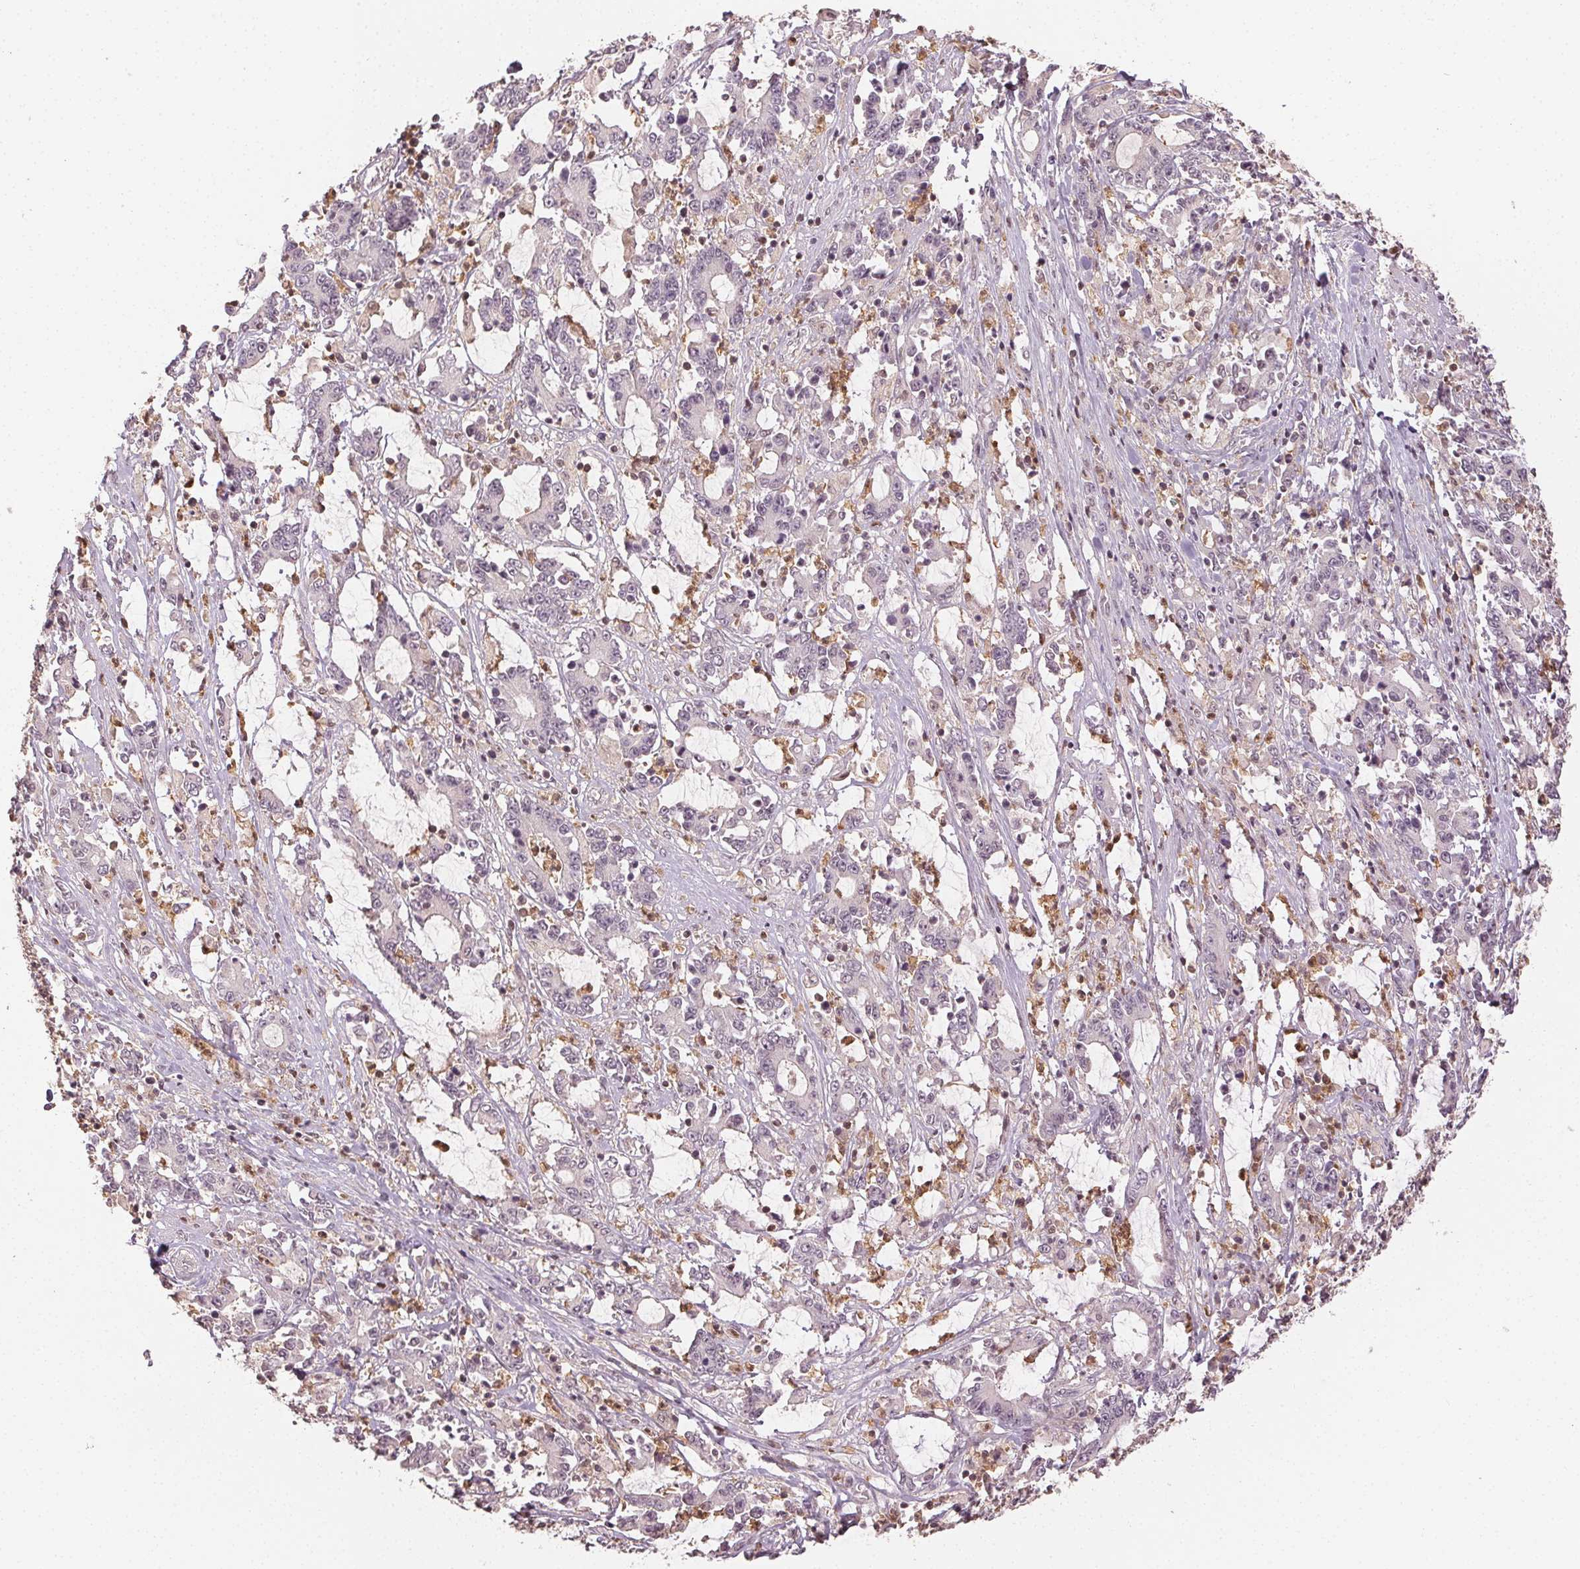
{"staining": {"intensity": "negative", "quantity": "none", "location": "none"}, "tissue": "stomach cancer", "cell_type": "Tumor cells", "image_type": "cancer", "snomed": [{"axis": "morphology", "description": "Adenocarcinoma, NOS"}, {"axis": "topography", "description": "Stomach, upper"}], "caption": "This is a histopathology image of immunohistochemistry (IHC) staining of stomach cancer (adenocarcinoma), which shows no staining in tumor cells.", "gene": "MAPK14", "patient": {"sex": "male", "age": 68}}